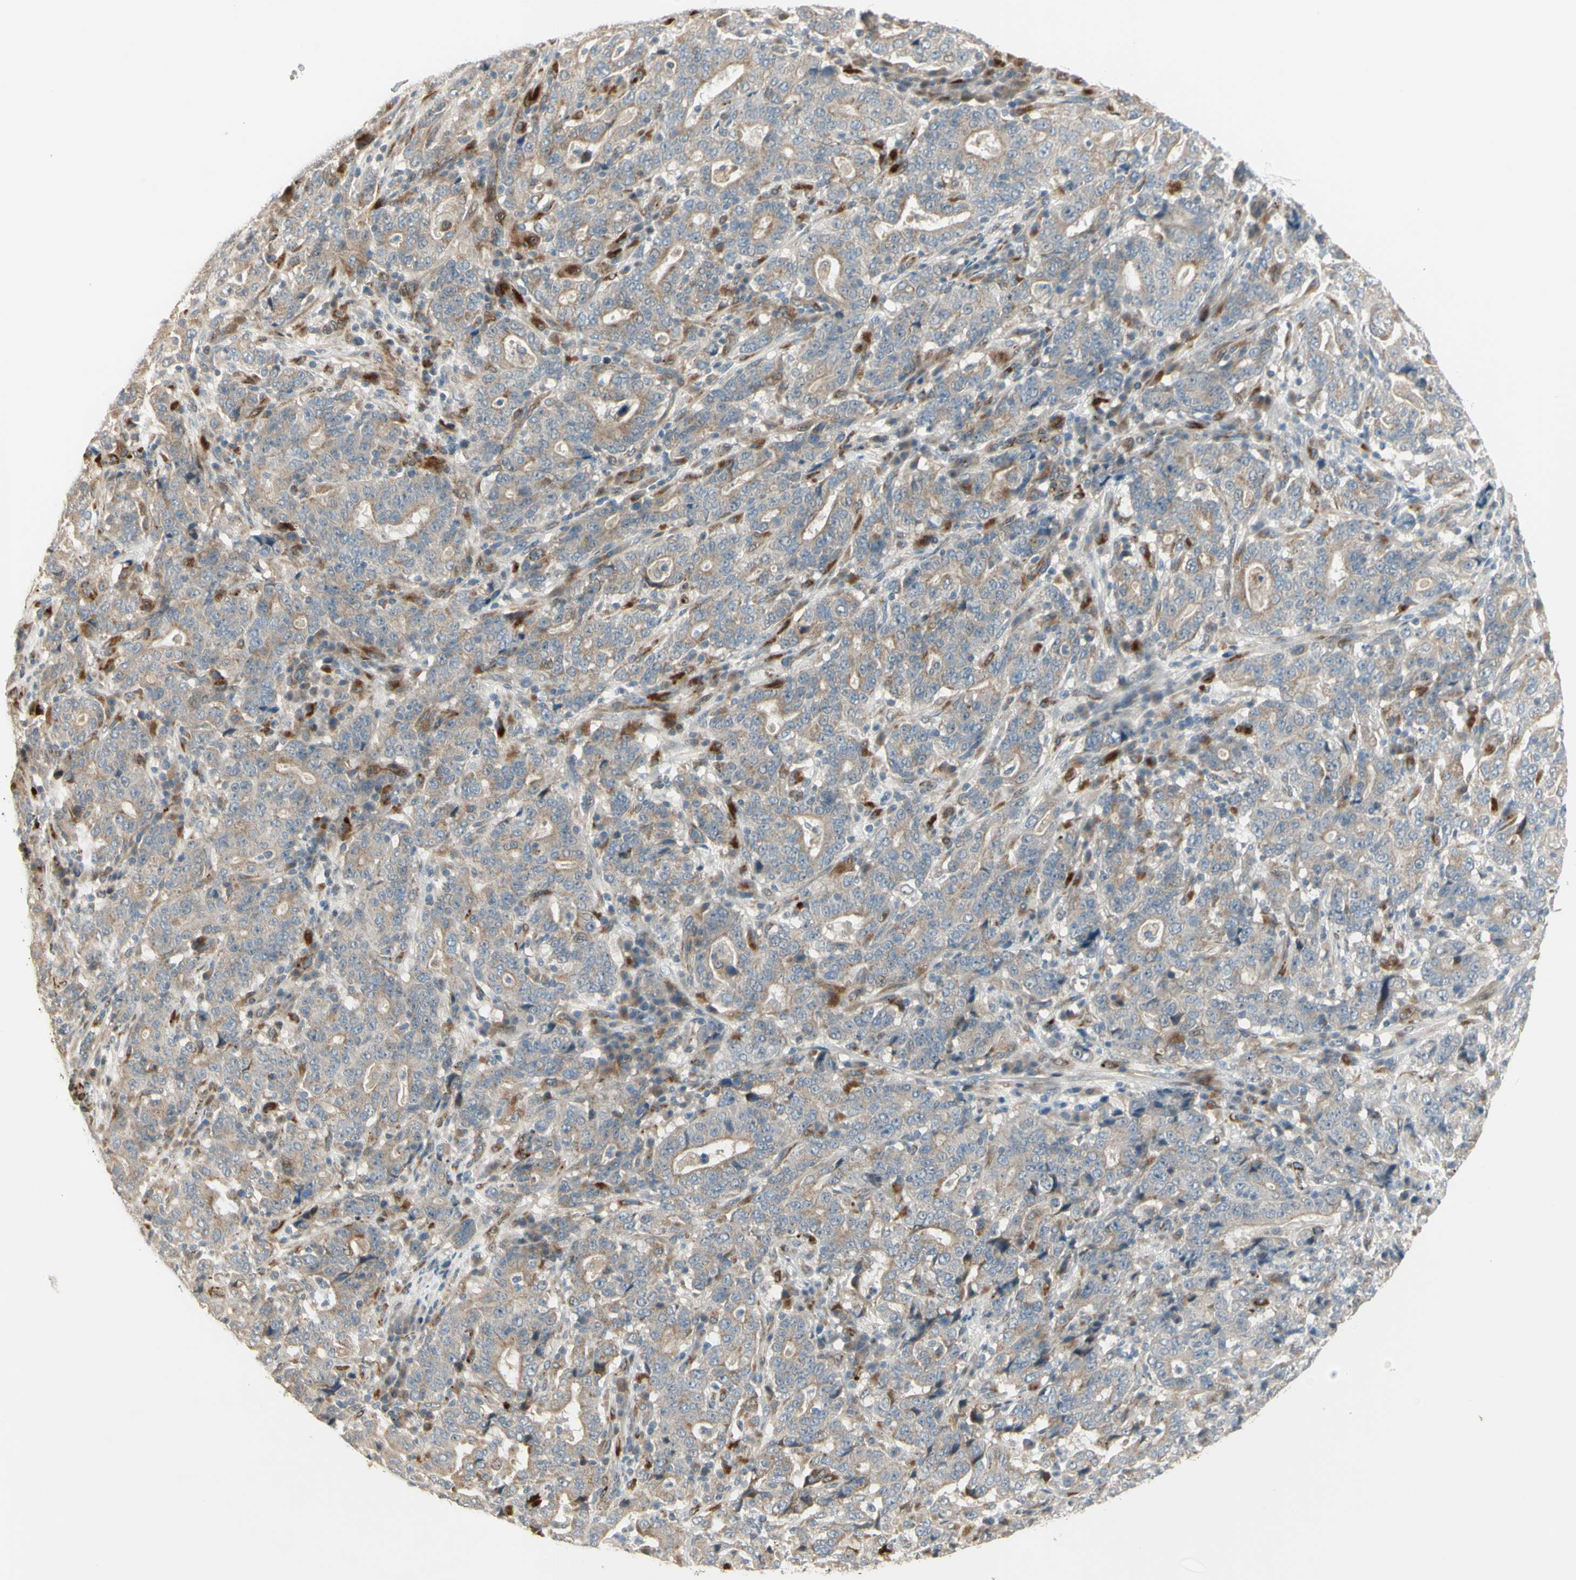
{"staining": {"intensity": "weak", "quantity": ">75%", "location": "cytoplasmic/membranous"}, "tissue": "stomach cancer", "cell_type": "Tumor cells", "image_type": "cancer", "snomed": [{"axis": "morphology", "description": "Normal tissue, NOS"}, {"axis": "morphology", "description": "Adenocarcinoma, NOS"}, {"axis": "topography", "description": "Stomach, upper"}, {"axis": "topography", "description": "Stomach"}], "caption": "Immunohistochemistry micrograph of neoplastic tissue: human stomach adenocarcinoma stained using immunohistochemistry displays low levels of weak protein expression localized specifically in the cytoplasmic/membranous of tumor cells, appearing as a cytoplasmic/membranous brown color.", "gene": "NDFIP1", "patient": {"sex": "male", "age": 59}}